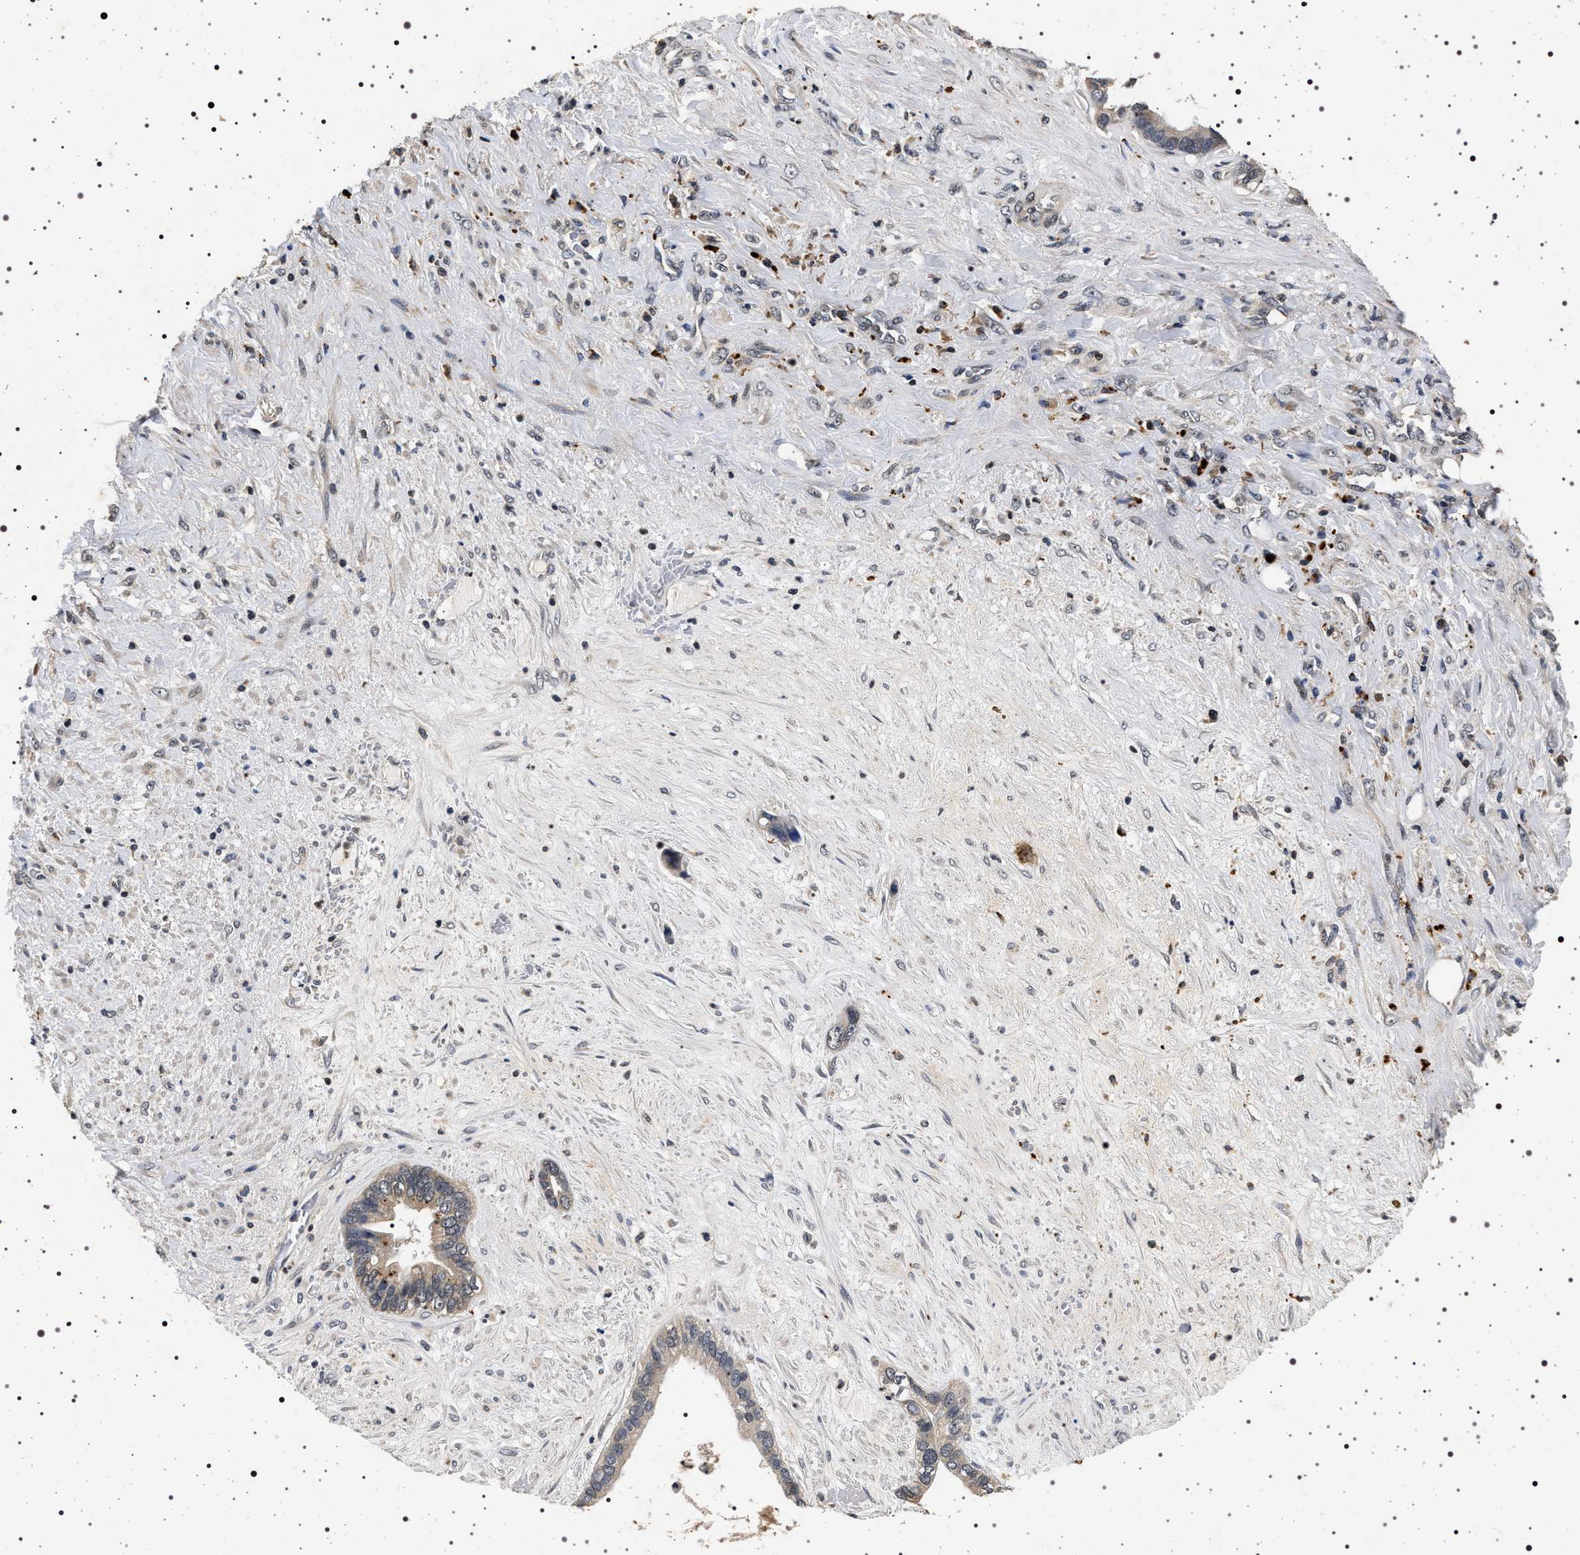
{"staining": {"intensity": "weak", "quantity": "<25%", "location": "cytoplasmic/membranous"}, "tissue": "liver cancer", "cell_type": "Tumor cells", "image_type": "cancer", "snomed": [{"axis": "morphology", "description": "Cholangiocarcinoma"}, {"axis": "topography", "description": "Liver"}], "caption": "IHC of liver cancer (cholangiocarcinoma) reveals no expression in tumor cells. (Immunohistochemistry (ihc), brightfield microscopy, high magnification).", "gene": "CDKN1B", "patient": {"sex": "female", "age": 65}}